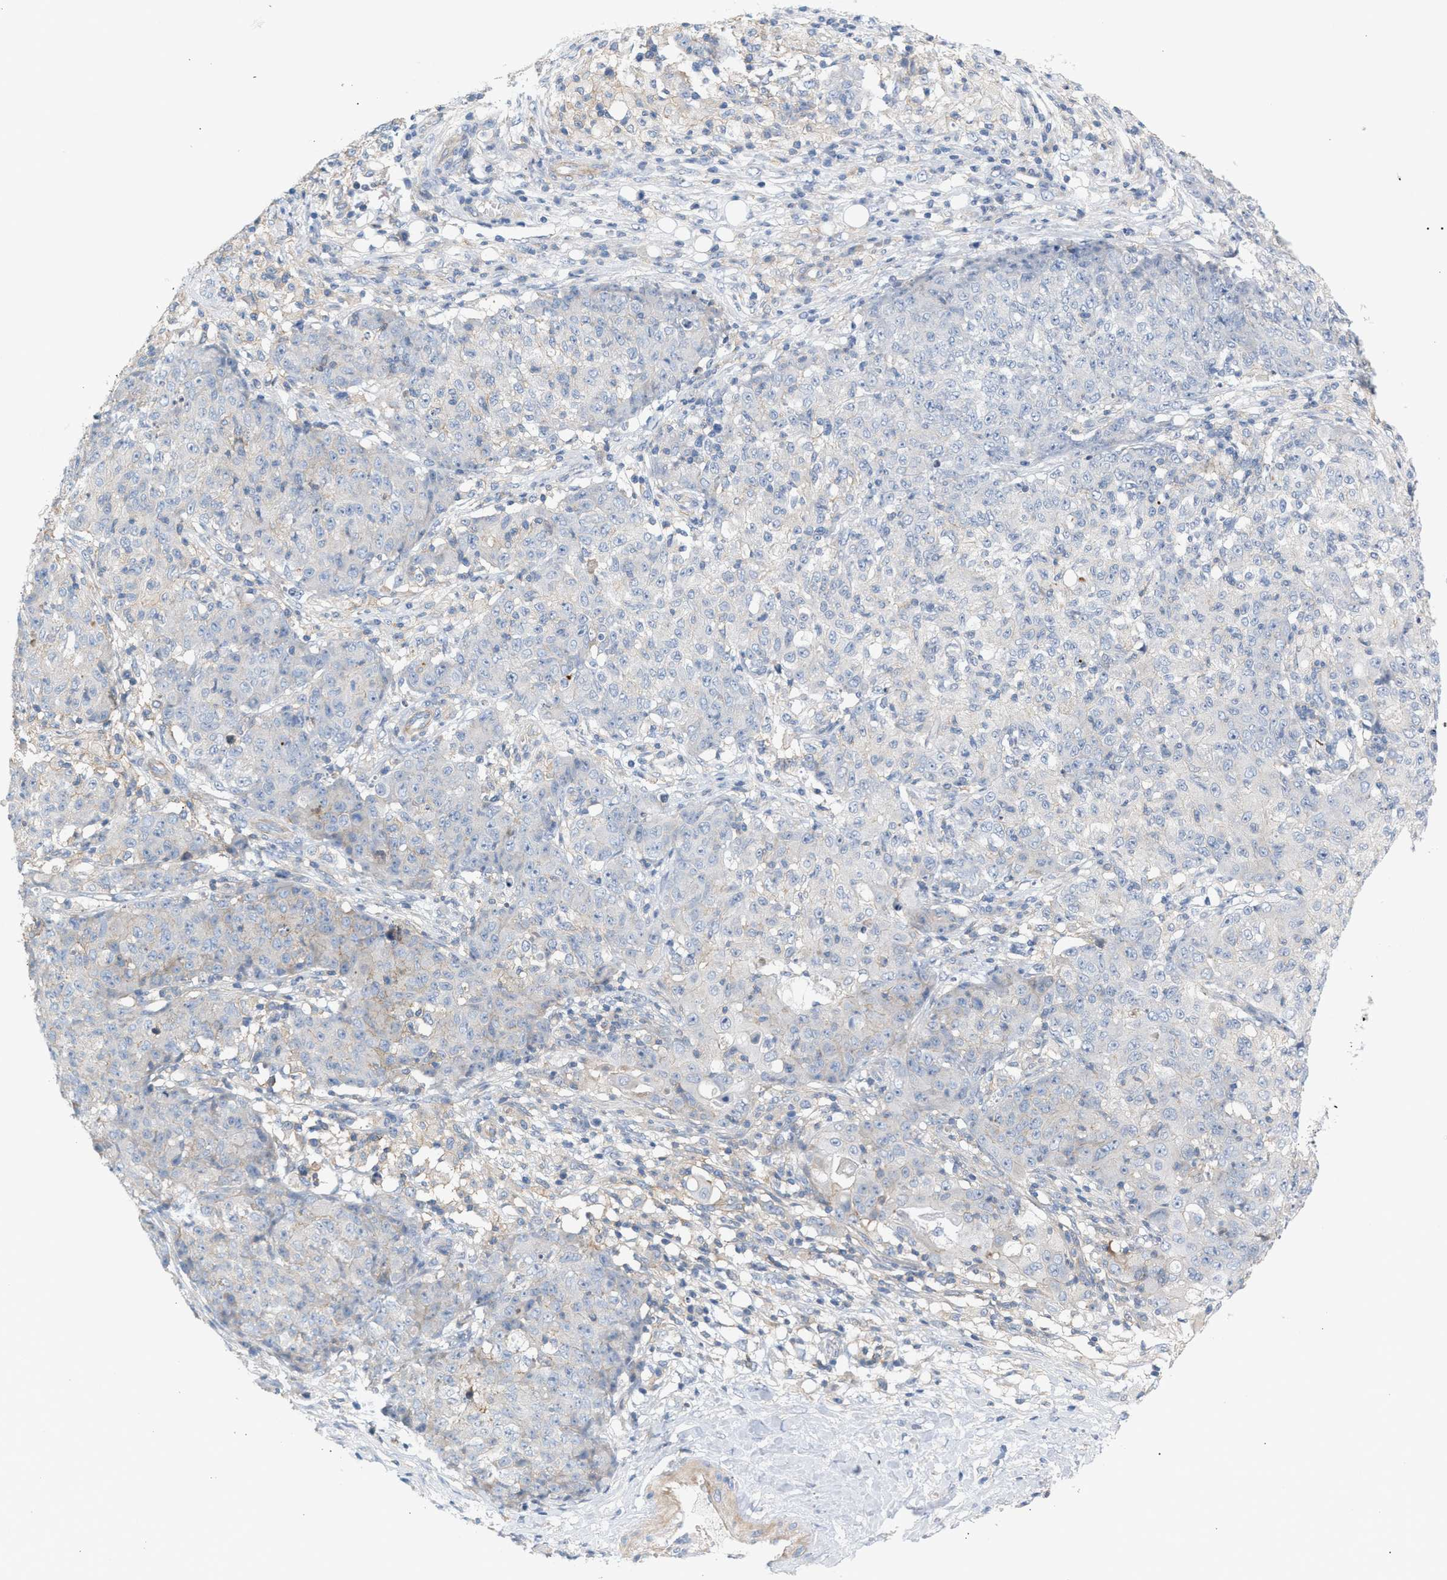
{"staining": {"intensity": "negative", "quantity": "none", "location": "none"}, "tissue": "ovarian cancer", "cell_type": "Tumor cells", "image_type": "cancer", "snomed": [{"axis": "morphology", "description": "Carcinoma, endometroid"}, {"axis": "topography", "description": "Ovary"}], "caption": "A histopathology image of ovarian endometroid carcinoma stained for a protein exhibits no brown staining in tumor cells.", "gene": "LRCH1", "patient": {"sex": "female", "age": 42}}